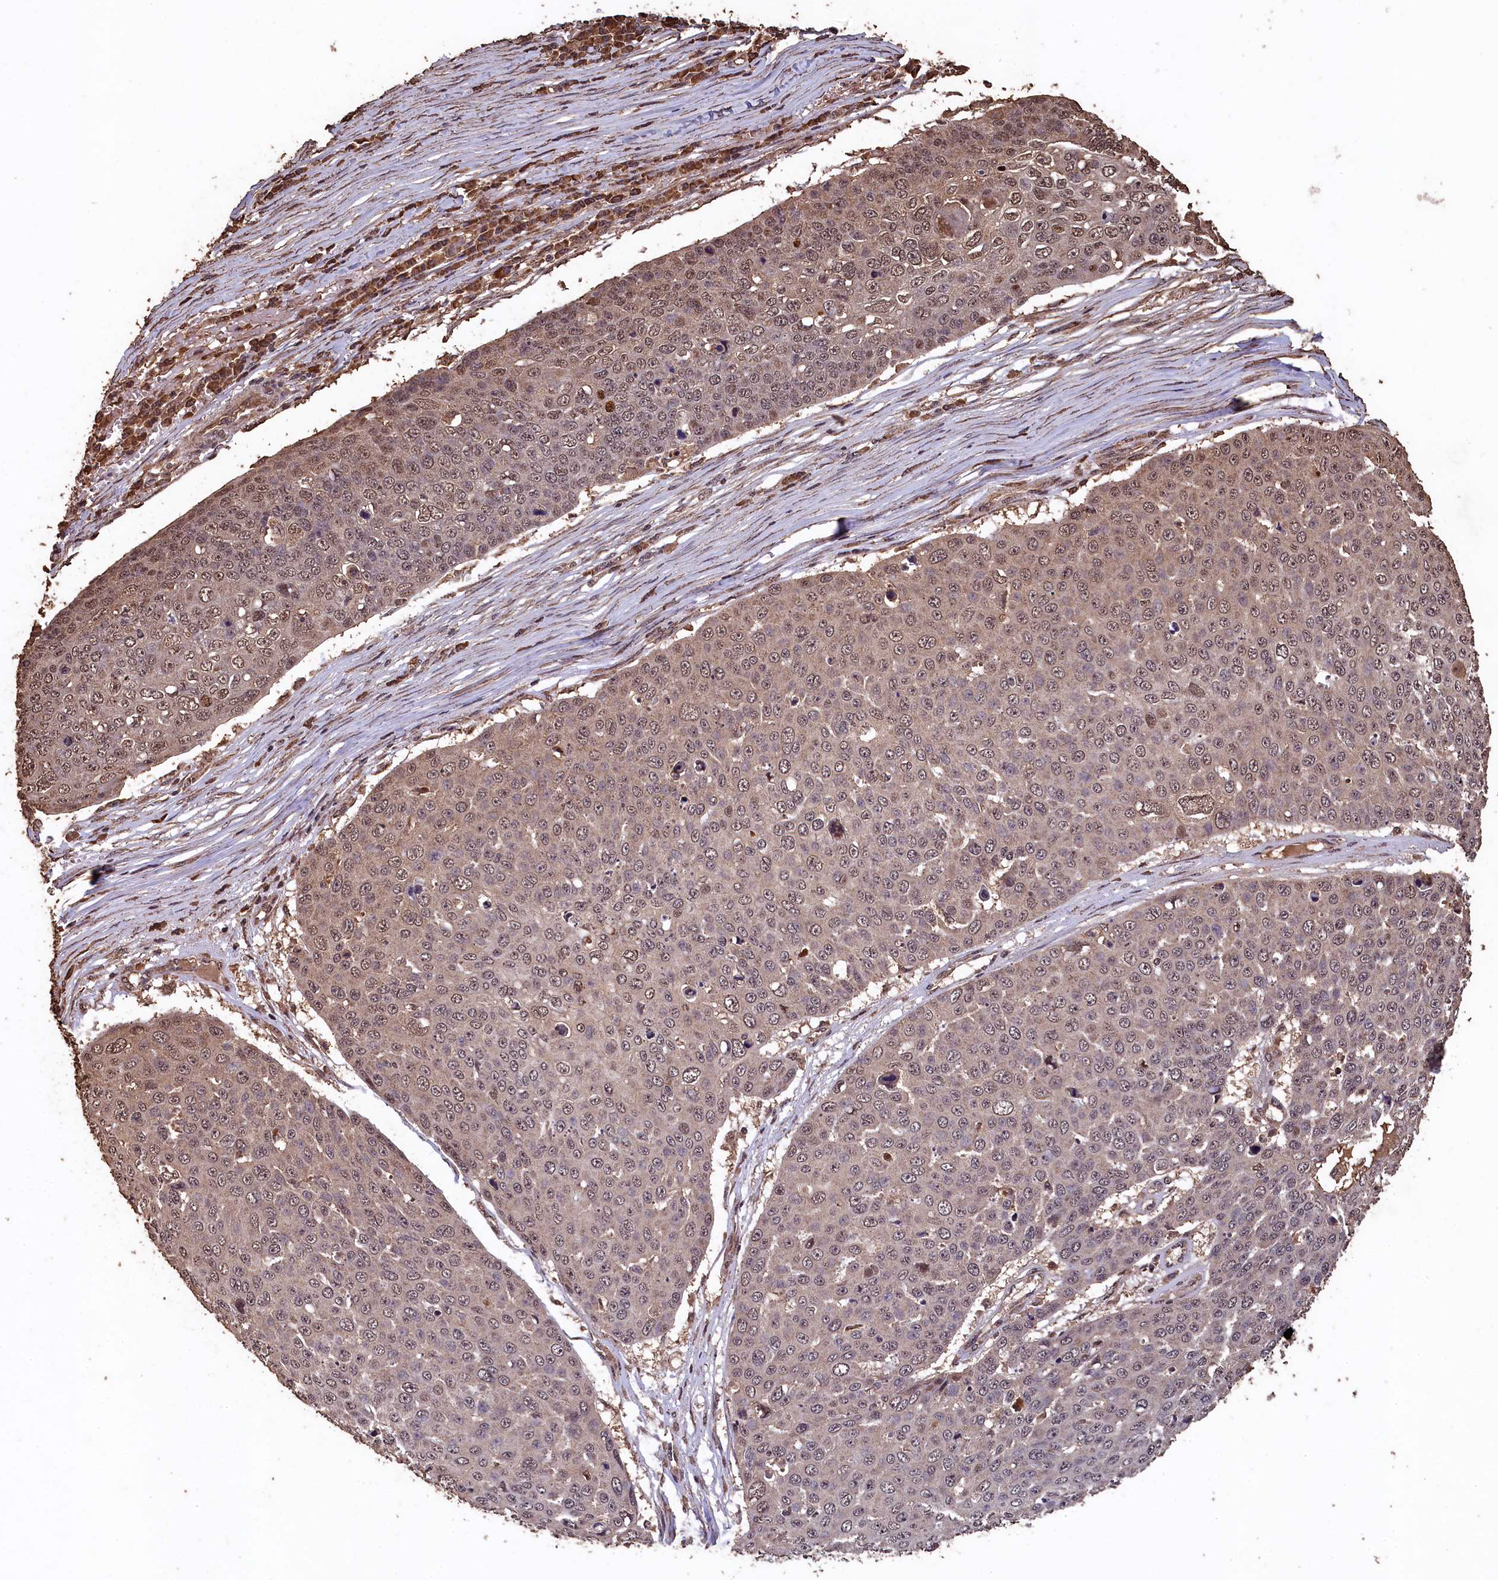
{"staining": {"intensity": "weak", "quantity": "25%-75%", "location": "cytoplasmic/membranous,nuclear"}, "tissue": "skin cancer", "cell_type": "Tumor cells", "image_type": "cancer", "snomed": [{"axis": "morphology", "description": "Squamous cell carcinoma, NOS"}, {"axis": "topography", "description": "Skin"}], "caption": "A low amount of weak cytoplasmic/membranous and nuclear staining is present in approximately 25%-75% of tumor cells in skin squamous cell carcinoma tissue. (brown staining indicates protein expression, while blue staining denotes nuclei).", "gene": "CEP57L1", "patient": {"sex": "male", "age": 71}}